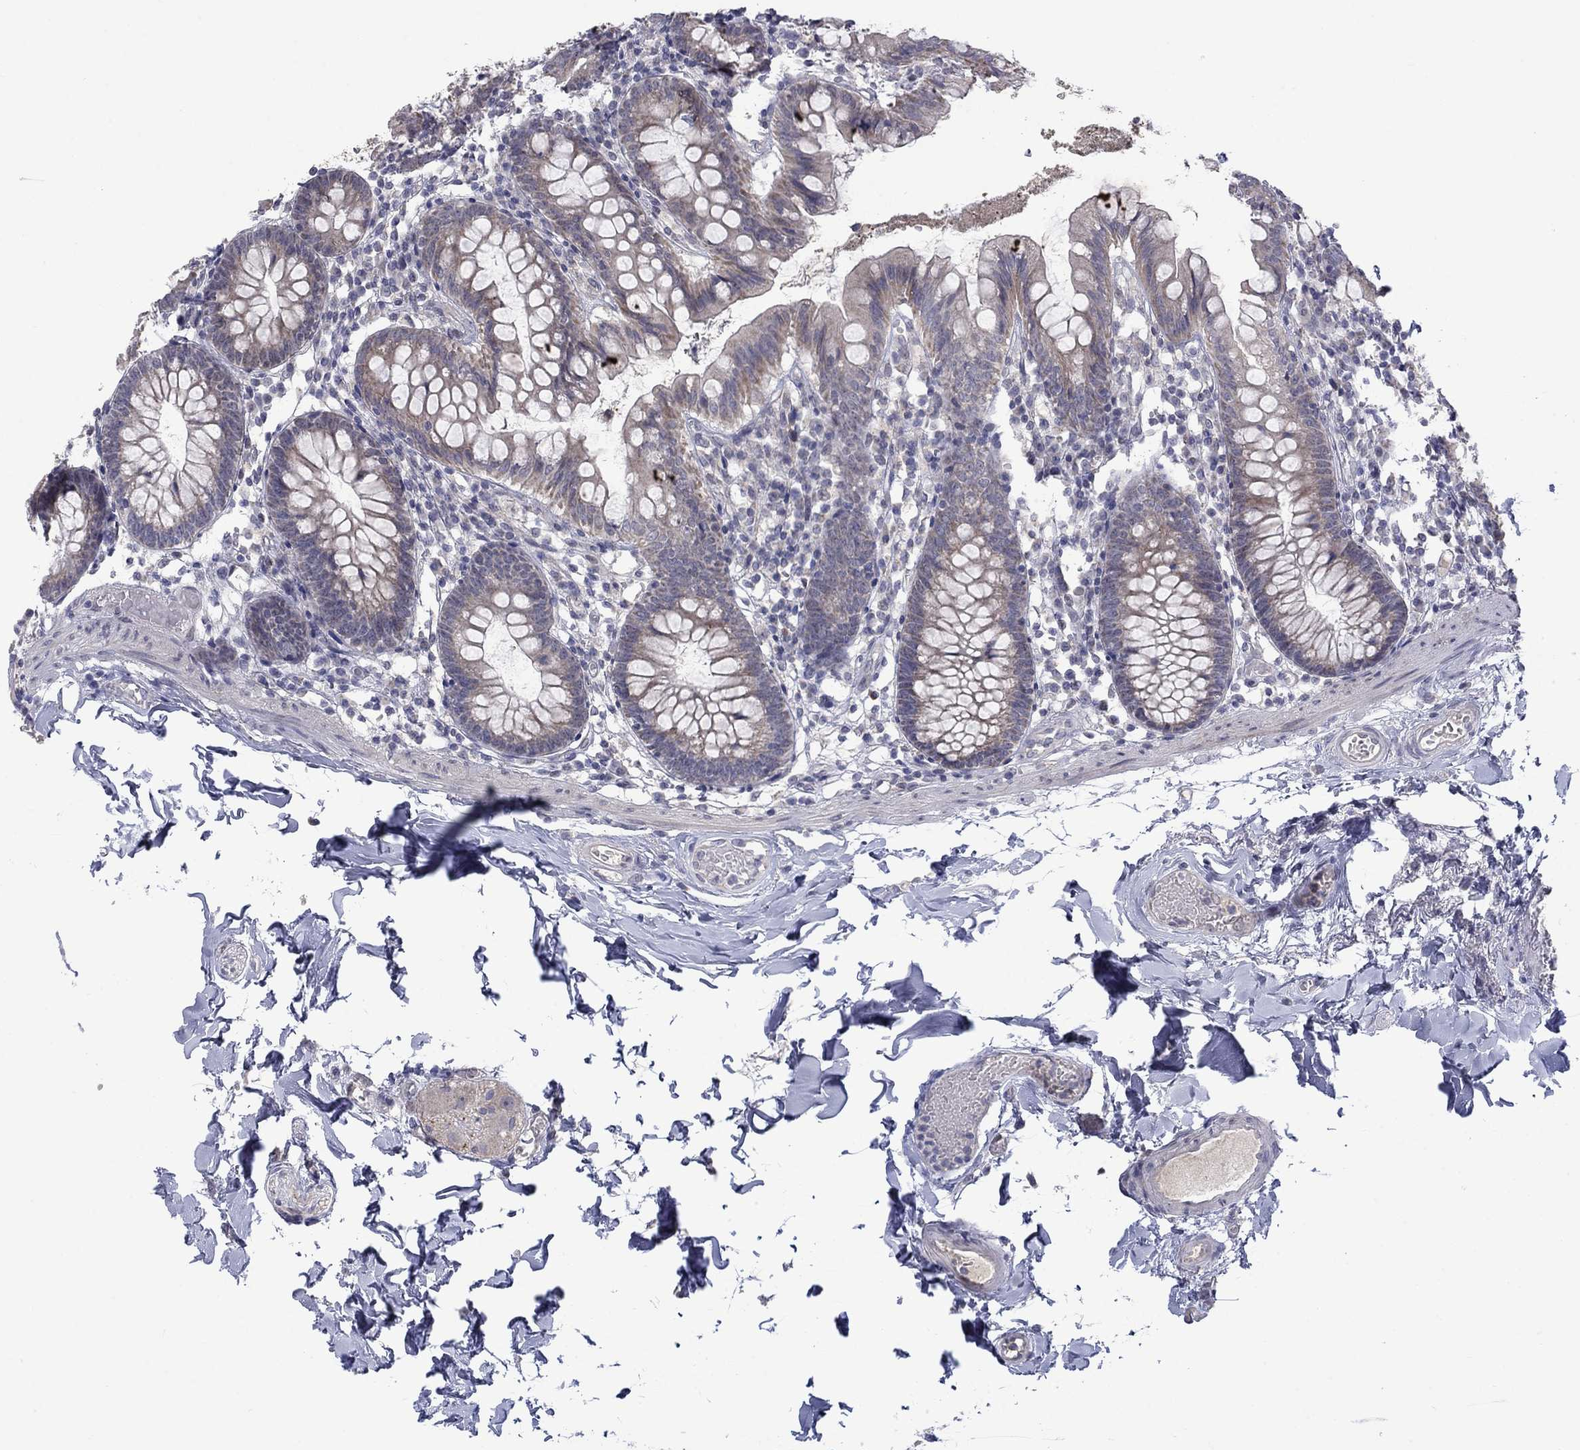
{"staining": {"intensity": "weak", "quantity": "25%-75%", "location": "cytoplasmic/membranous"}, "tissue": "small intestine", "cell_type": "Glandular cells", "image_type": "normal", "snomed": [{"axis": "morphology", "description": "Normal tissue, NOS"}, {"axis": "topography", "description": "Small intestine"}], "caption": "About 25%-75% of glandular cells in normal human small intestine exhibit weak cytoplasmic/membranous protein staining as visualized by brown immunohistochemical staining.", "gene": "KCNJ16", "patient": {"sex": "female", "age": 90}}